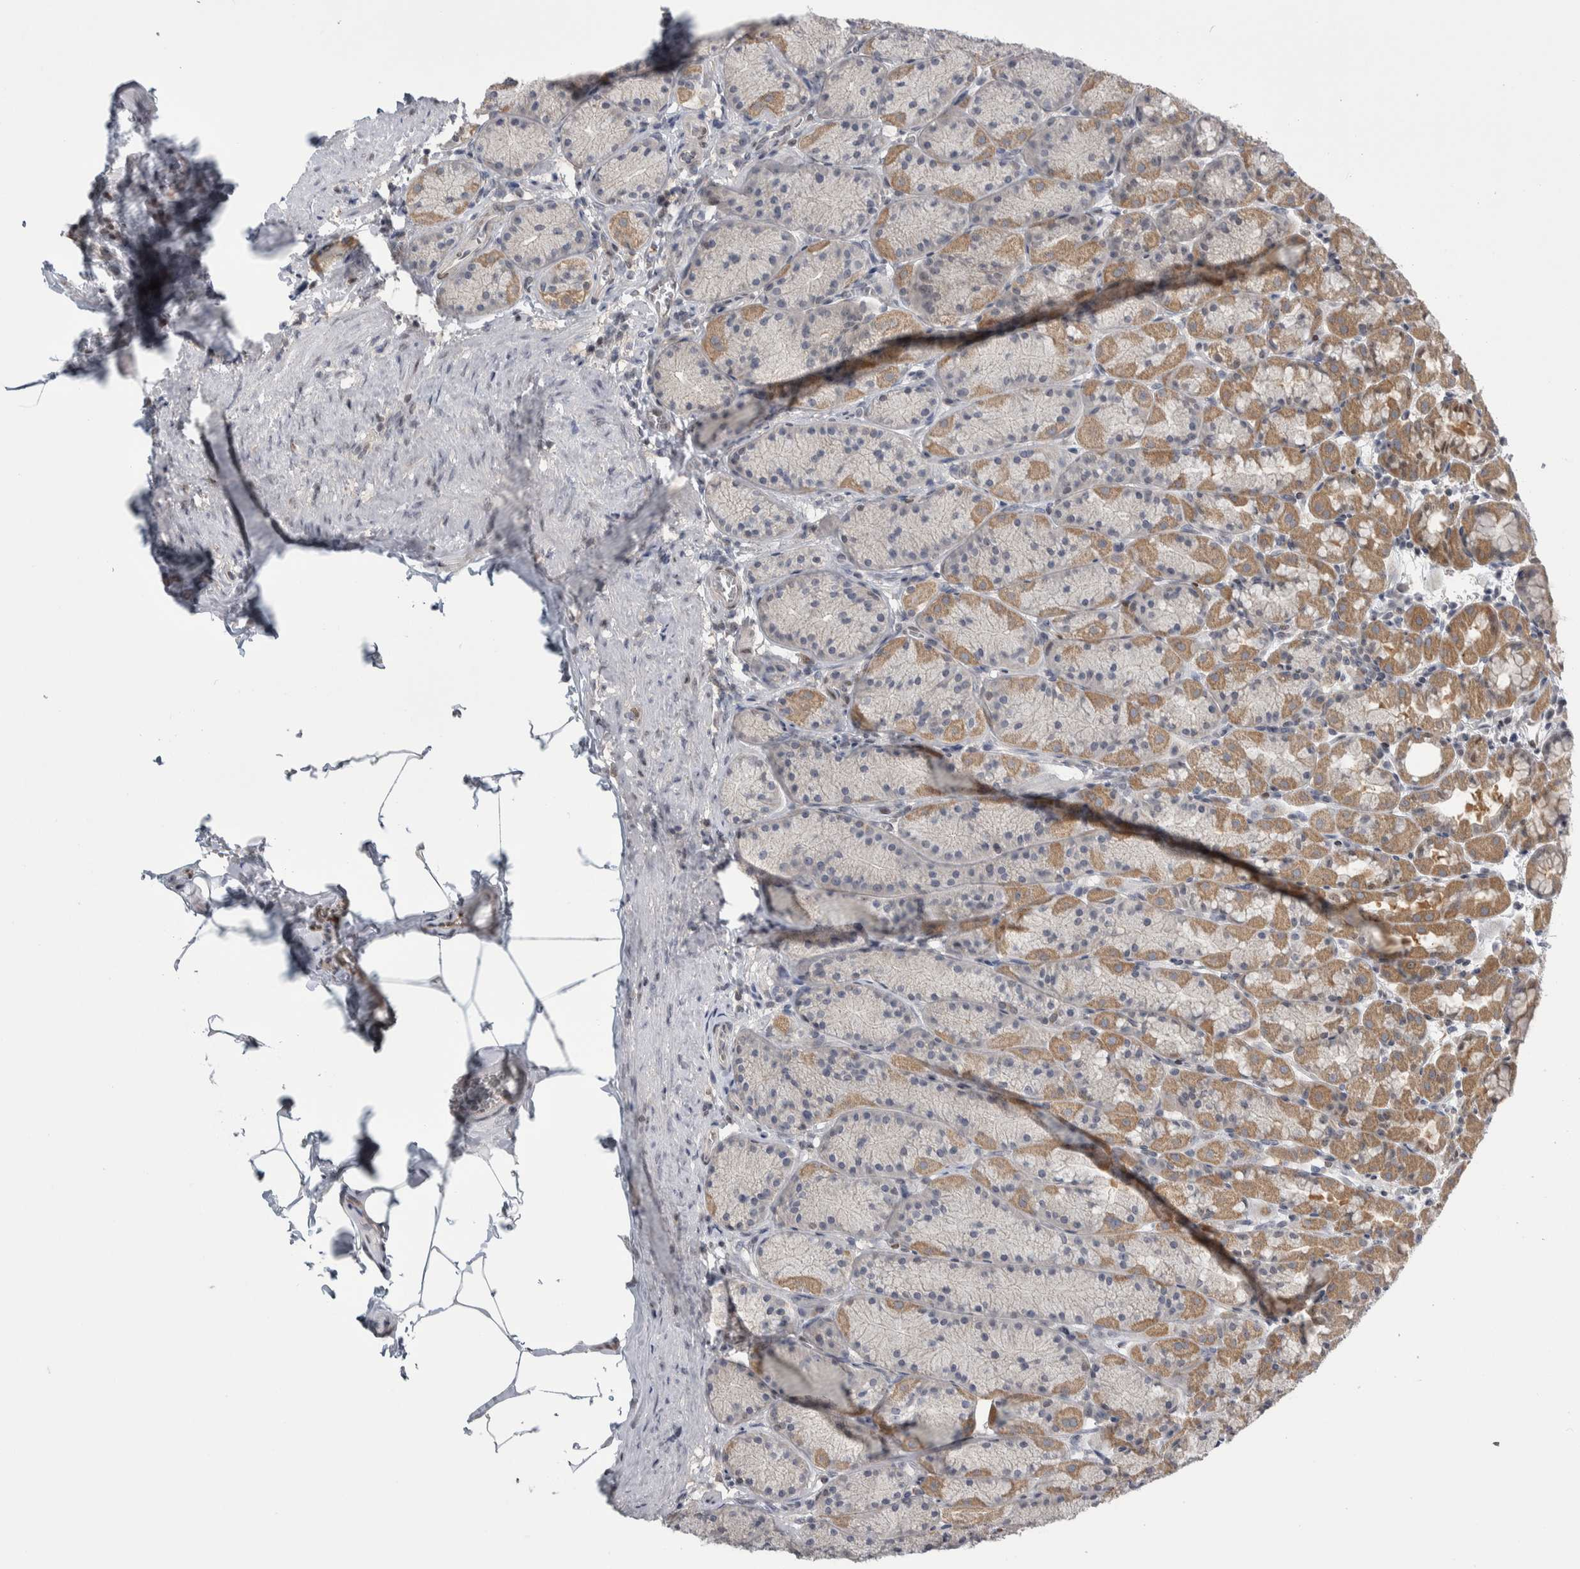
{"staining": {"intensity": "moderate", "quantity": "25%-75%", "location": "cytoplasmic/membranous"}, "tissue": "stomach", "cell_type": "Glandular cells", "image_type": "normal", "snomed": [{"axis": "morphology", "description": "Normal tissue, NOS"}, {"axis": "topography", "description": "Stomach"}], "caption": "A micrograph of human stomach stained for a protein shows moderate cytoplasmic/membranous brown staining in glandular cells. Immunohistochemistry (ihc) stains the protein in brown and the nuclei are stained blue.", "gene": "TAX1BP1", "patient": {"sex": "male", "age": 42}}